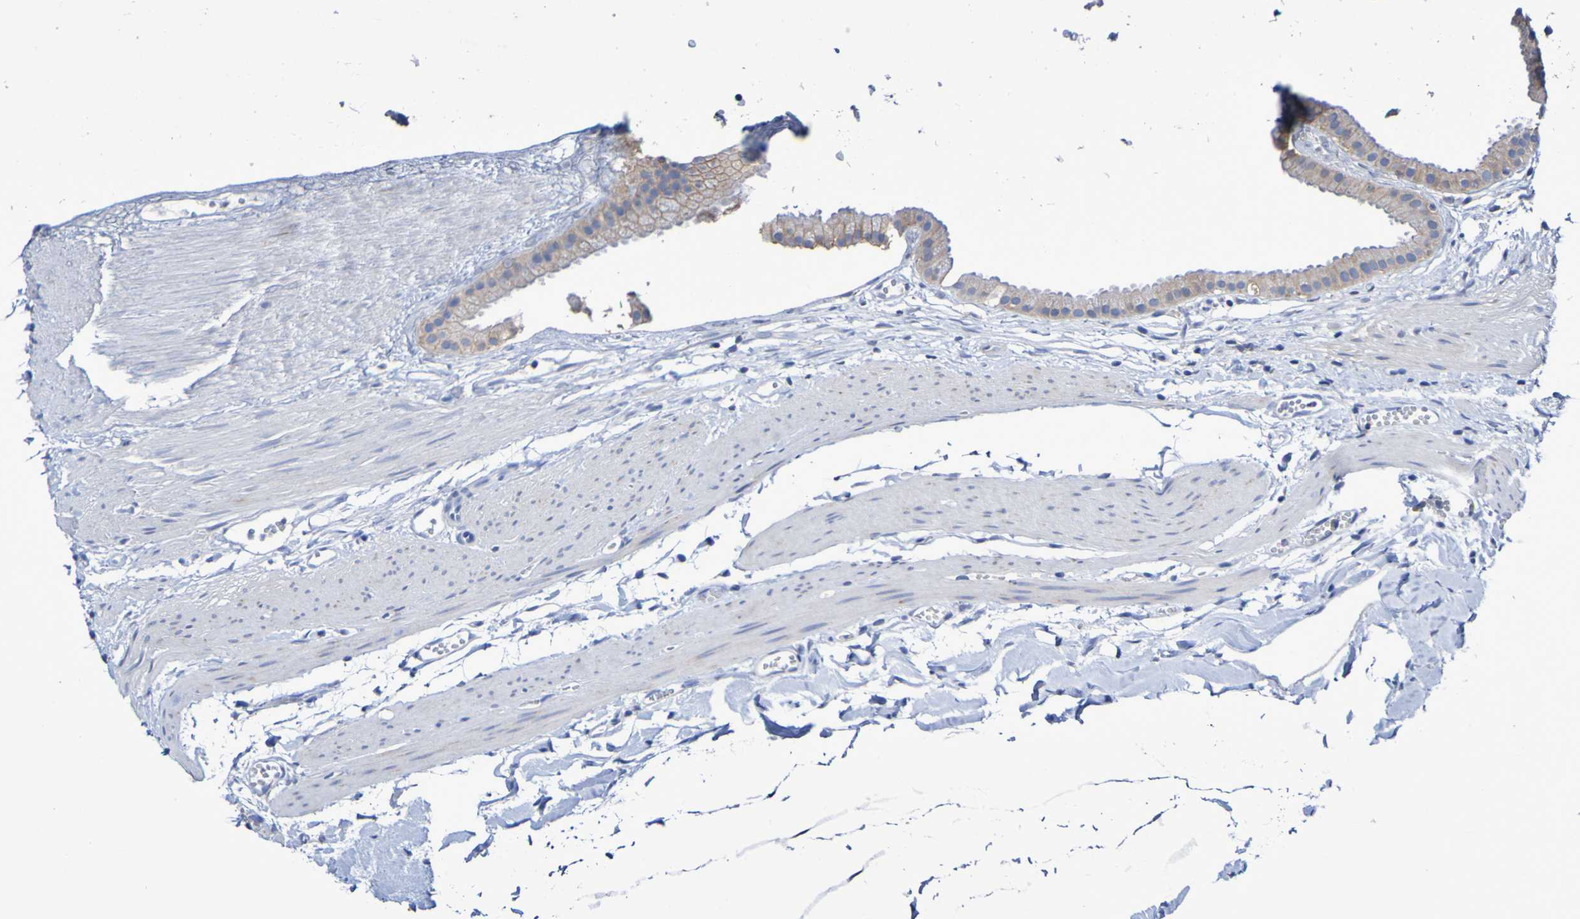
{"staining": {"intensity": "moderate", "quantity": "25%-75%", "location": "cytoplasmic/membranous"}, "tissue": "gallbladder", "cell_type": "Glandular cells", "image_type": "normal", "snomed": [{"axis": "morphology", "description": "Normal tissue, NOS"}, {"axis": "topography", "description": "Gallbladder"}], "caption": "IHC staining of unremarkable gallbladder, which displays medium levels of moderate cytoplasmic/membranous expression in approximately 25%-75% of glandular cells indicating moderate cytoplasmic/membranous protein positivity. The staining was performed using DAB (brown) for protein detection and nuclei were counterstained in hematoxylin (blue).", "gene": "SLC3A2", "patient": {"sex": "female", "age": 64}}